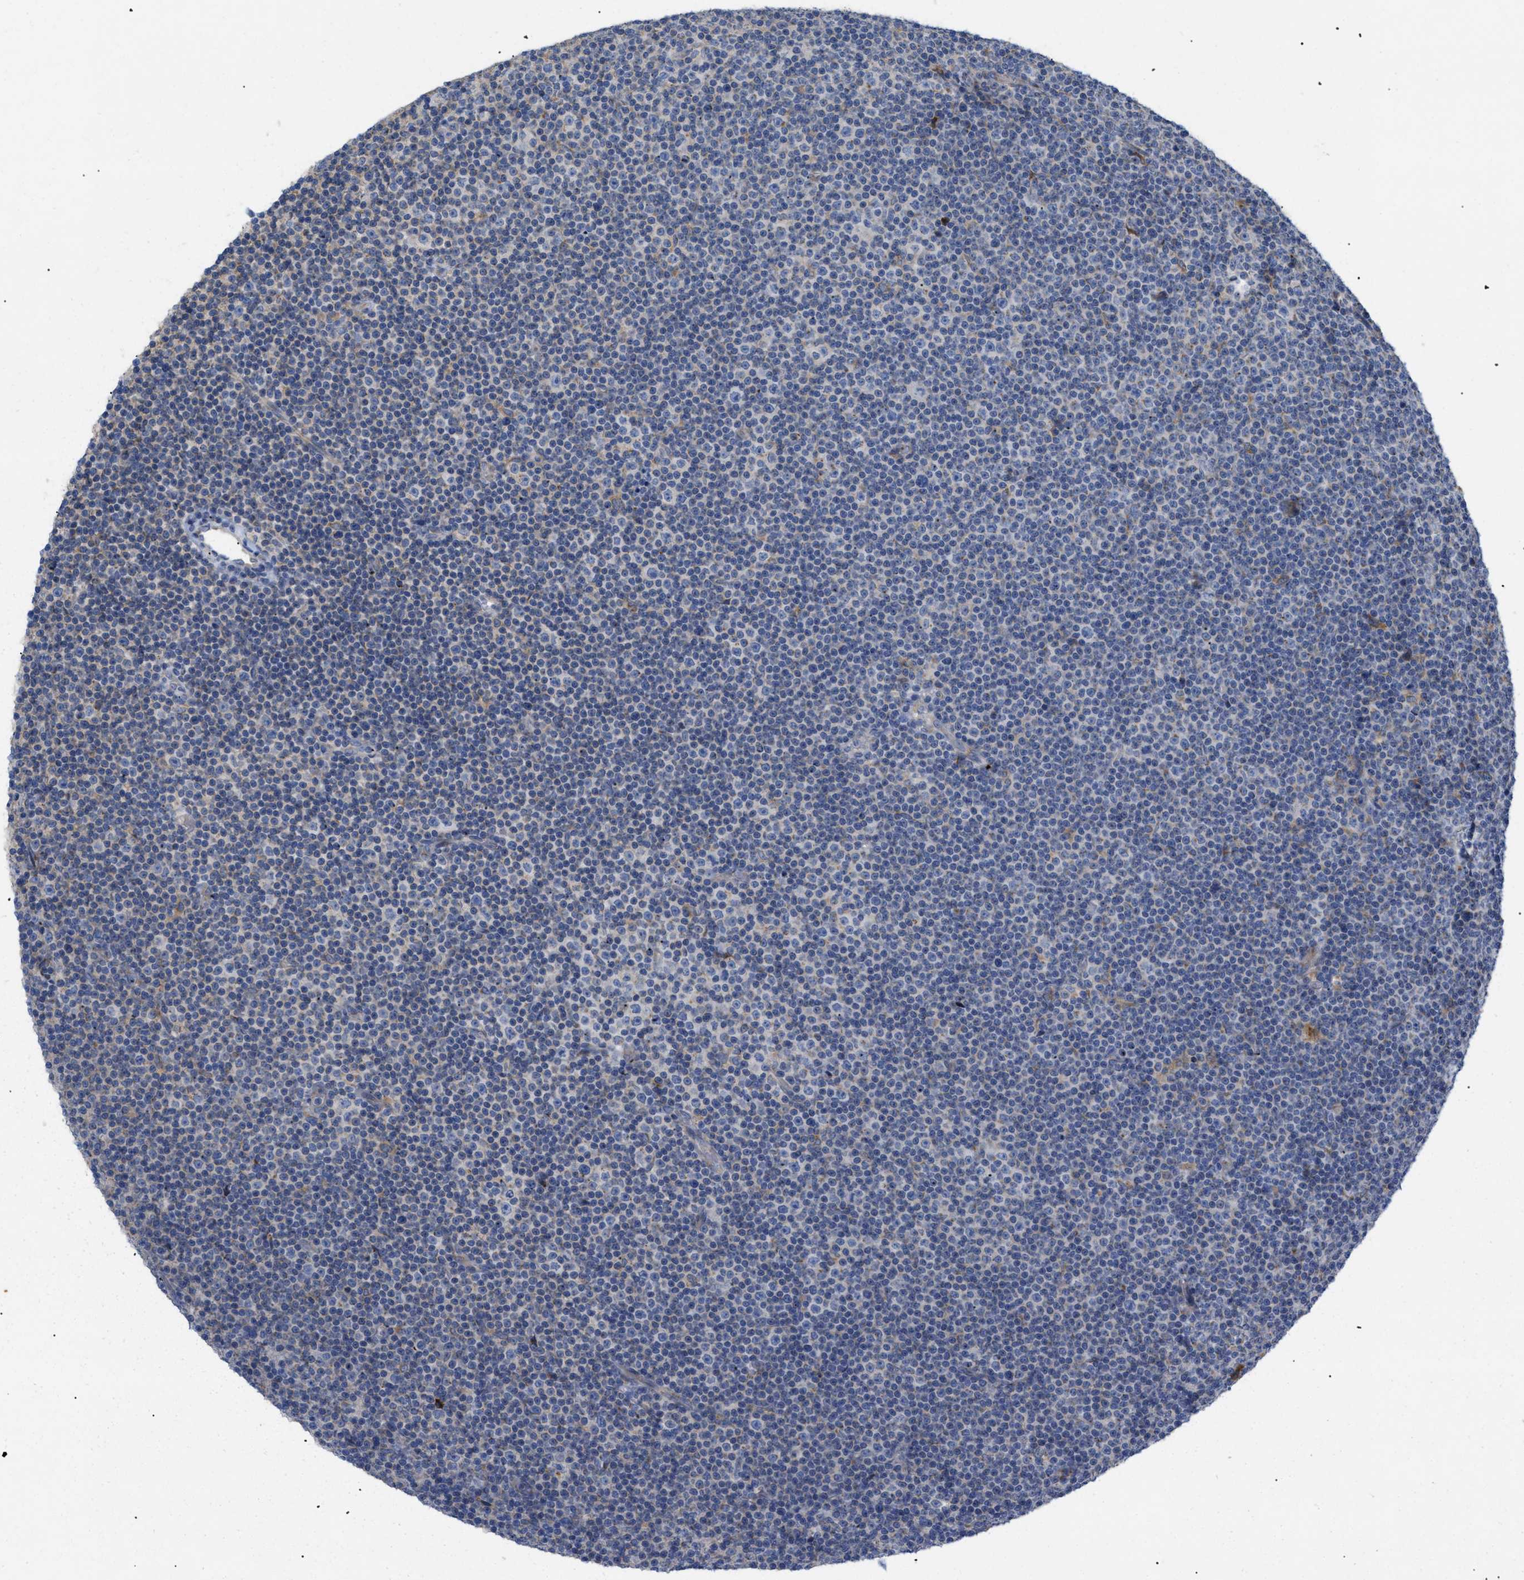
{"staining": {"intensity": "negative", "quantity": "none", "location": "none"}, "tissue": "lymphoma", "cell_type": "Tumor cells", "image_type": "cancer", "snomed": [{"axis": "morphology", "description": "Malignant lymphoma, non-Hodgkin's type, Low grade"}, {"axis": "topography", "description": "Lymph node"}], "caption": "A histopathology image of lymphoma stained for a protein exhibits no brown staining in tumor cells.", "gene": "SLC50A1", "patient": {"sex": "female", "age": 67}}